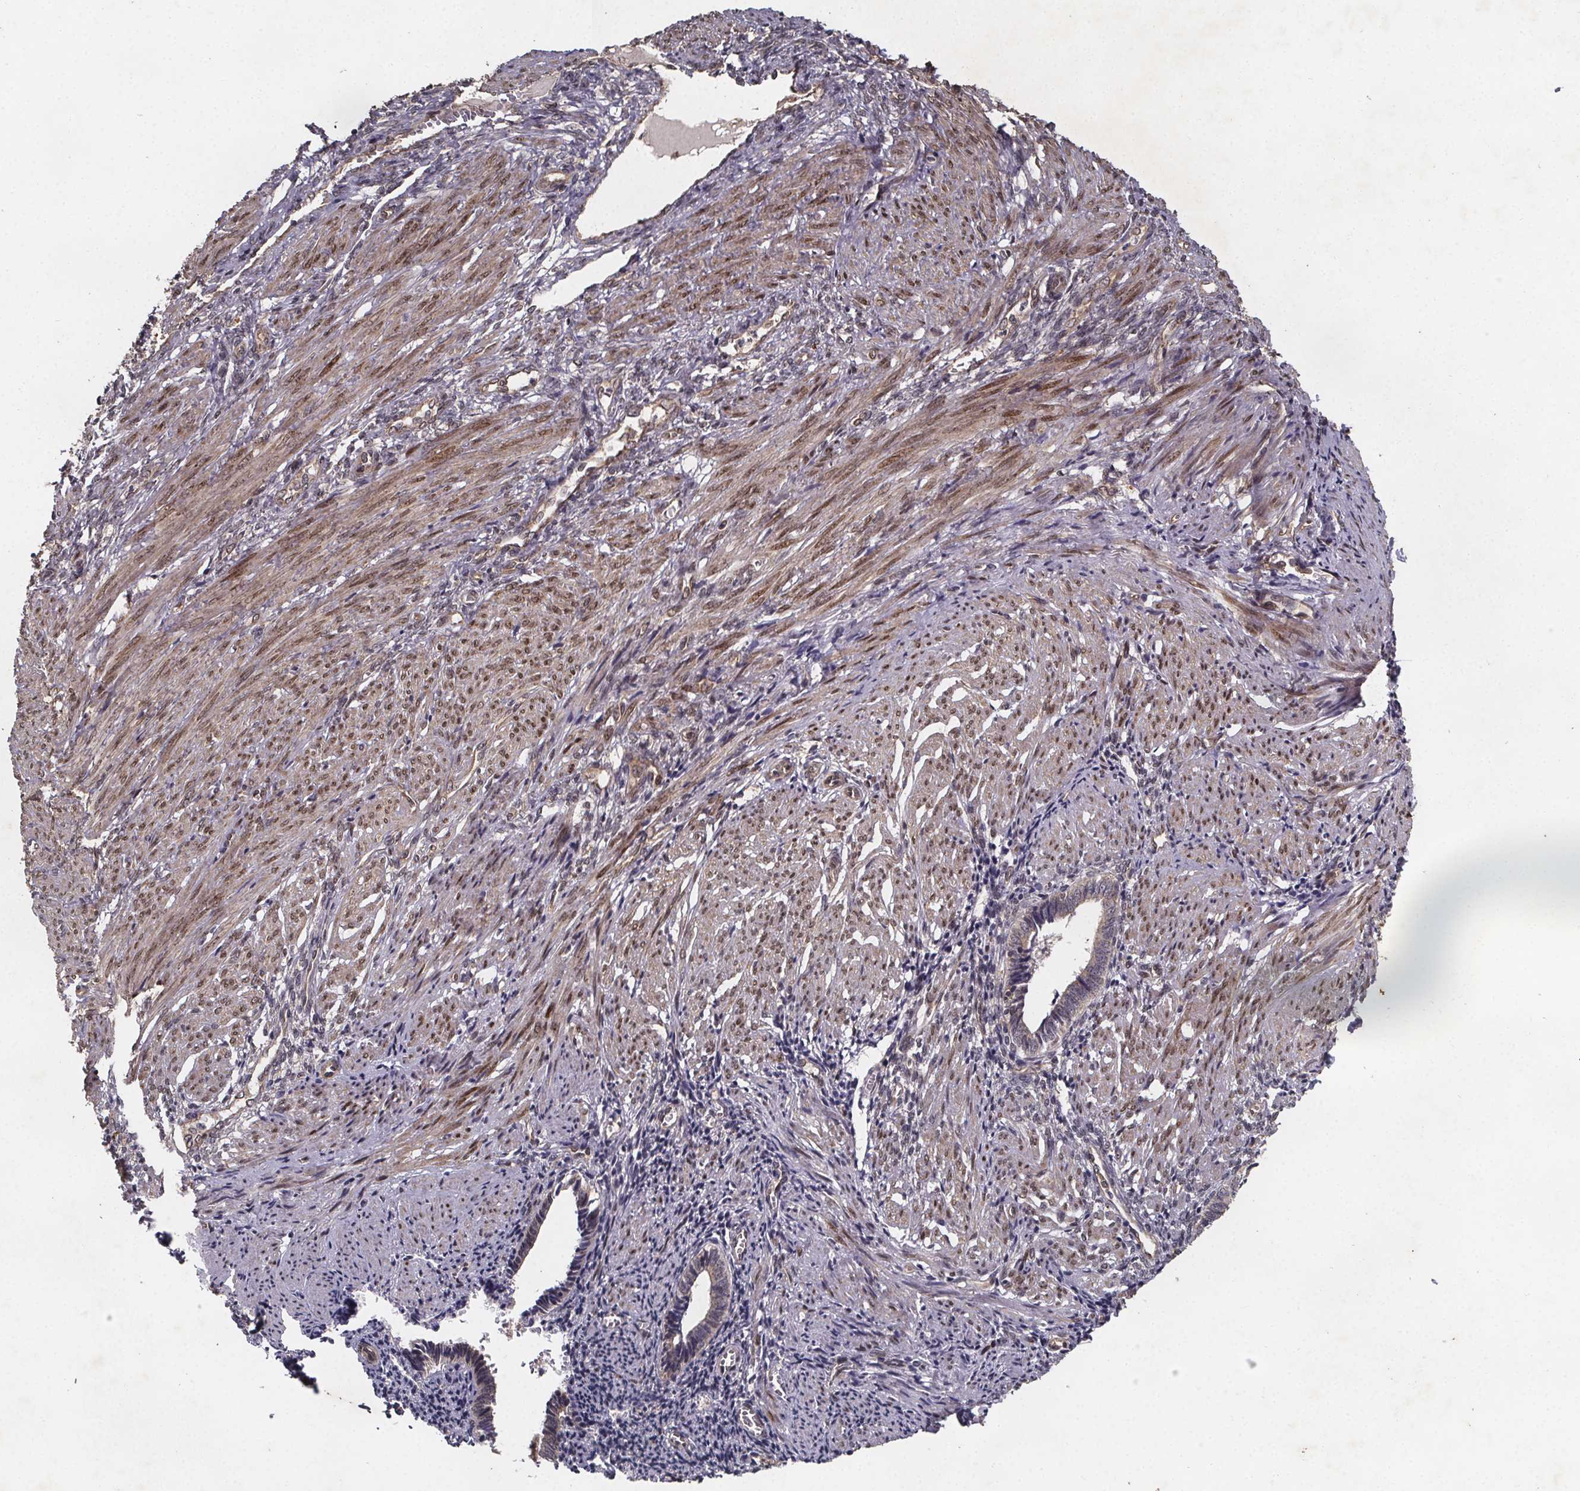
{"staining": {"intensity": "weak", "quantity": "<25%", "location": "cytoplasmic/membranous"}, "tissue": "endometrium", "cell_type": "Cells in endometrial stroma", "image_type": "normal", "snomed": [{"axis": "morphology", "description": "Normal tissue, NOS"}, {"axis": "topography", "description": "Endometrium"}], "caption": "Immunohistochemistry photomicrograph of benign endometrium: human endometrium stained with DAB (3,3'-diaminobenzidine) demonstrates no significant protein expression in cells in endometrial stroma.", "gene": "PIERCE2", "patient": {"sex": "female", "age": 42}}